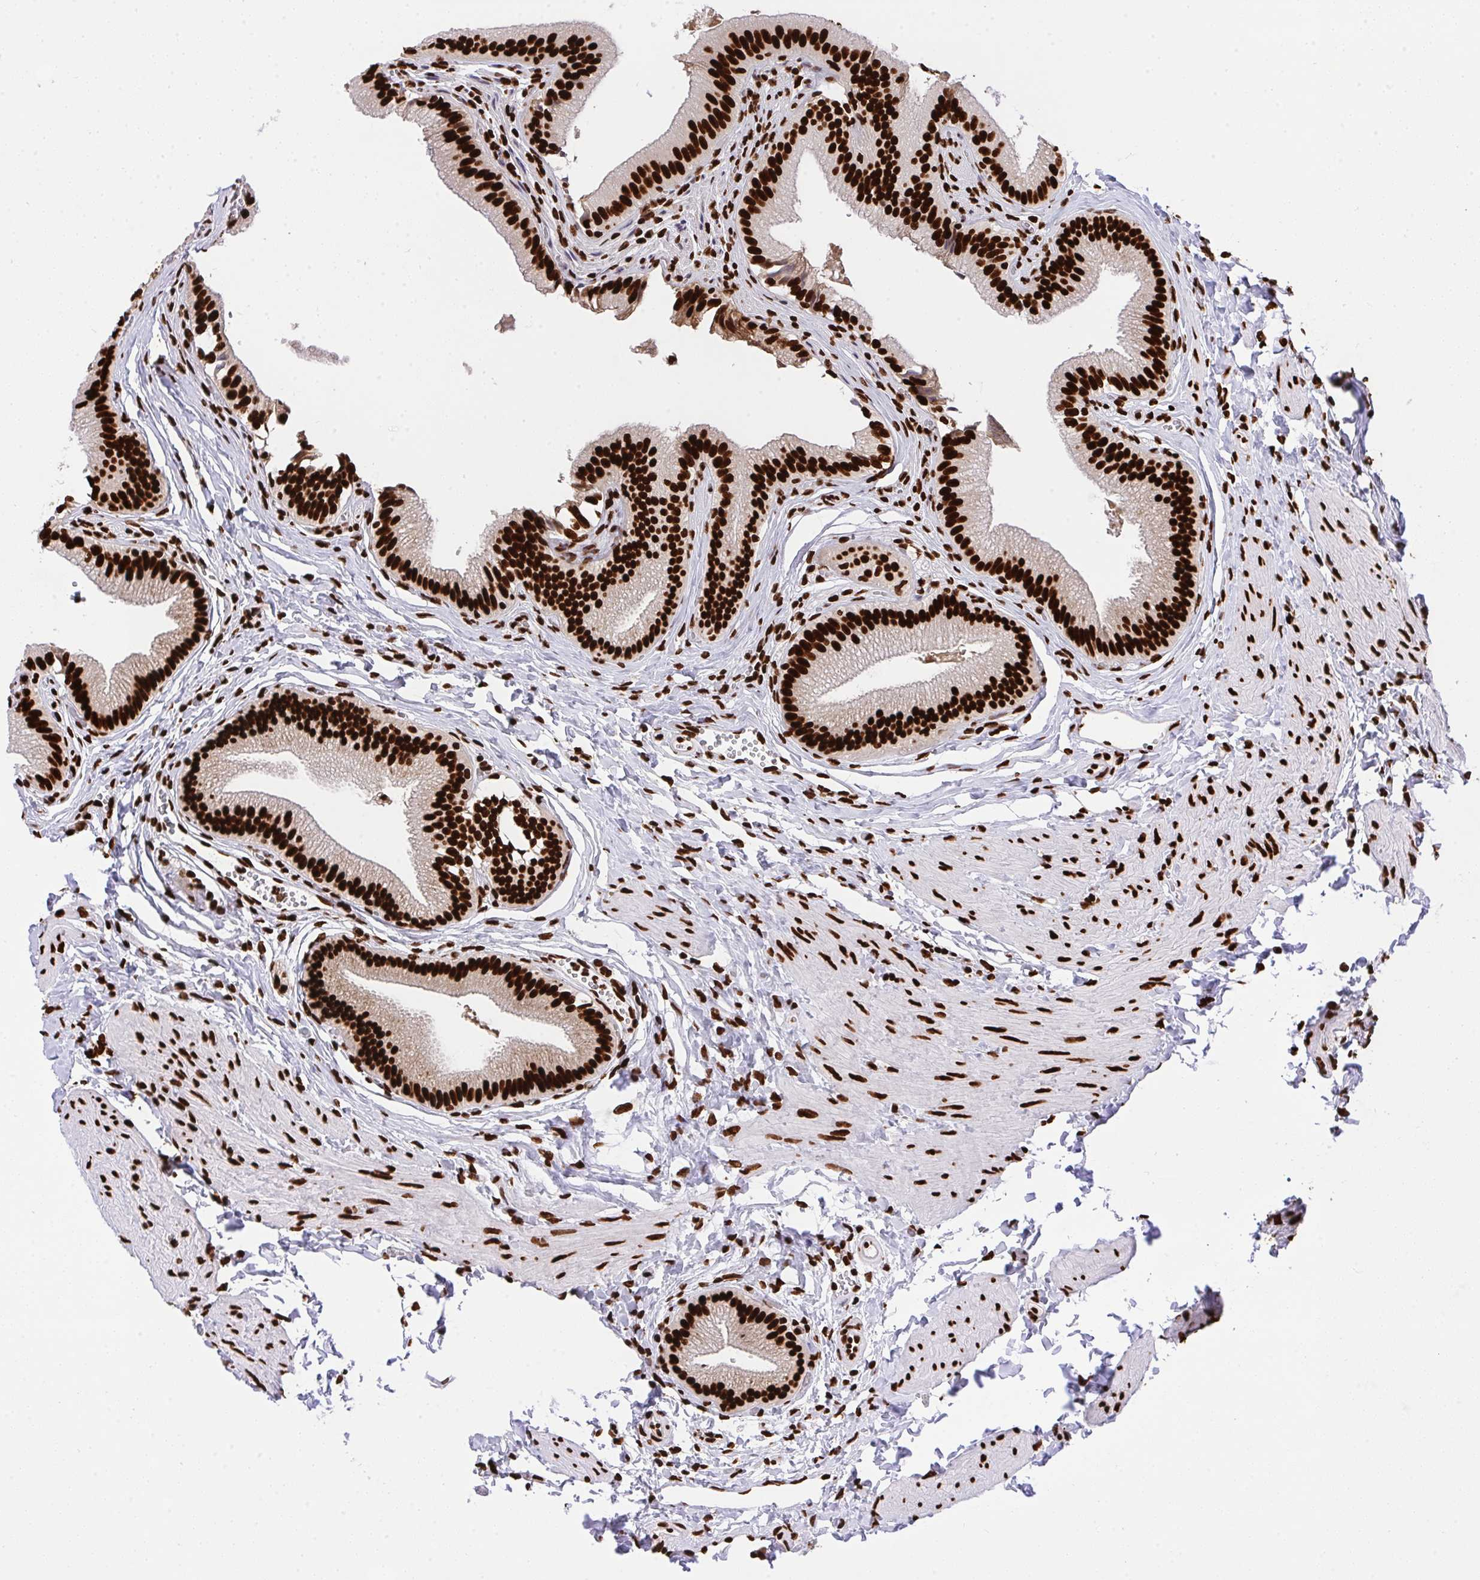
{"staining": {"intensity": "strong", "quantity": ">75%", "location": "nuclear"}, "tissue": "gallbladder", "cell_type": "Glandular cells", "image_type": "normal", "snomed": [{"axis": "morphology", "description": "Normal tissue, NOS"}, {"axis": "topography", "description": "Gallbladder"}, {"axis": "topography", "description": "Peripheral nerve tissue"}], "caption": "The micrograph demonstrates staining of benign gallbladder, revealing strong nuclear protein staining (brown color) within glandular cells. The protein of interest is shown in brown color, while the nuclei are stained blue.", "gene": "HNRNPL", "patient": {"sex": "male", "age": 17}}